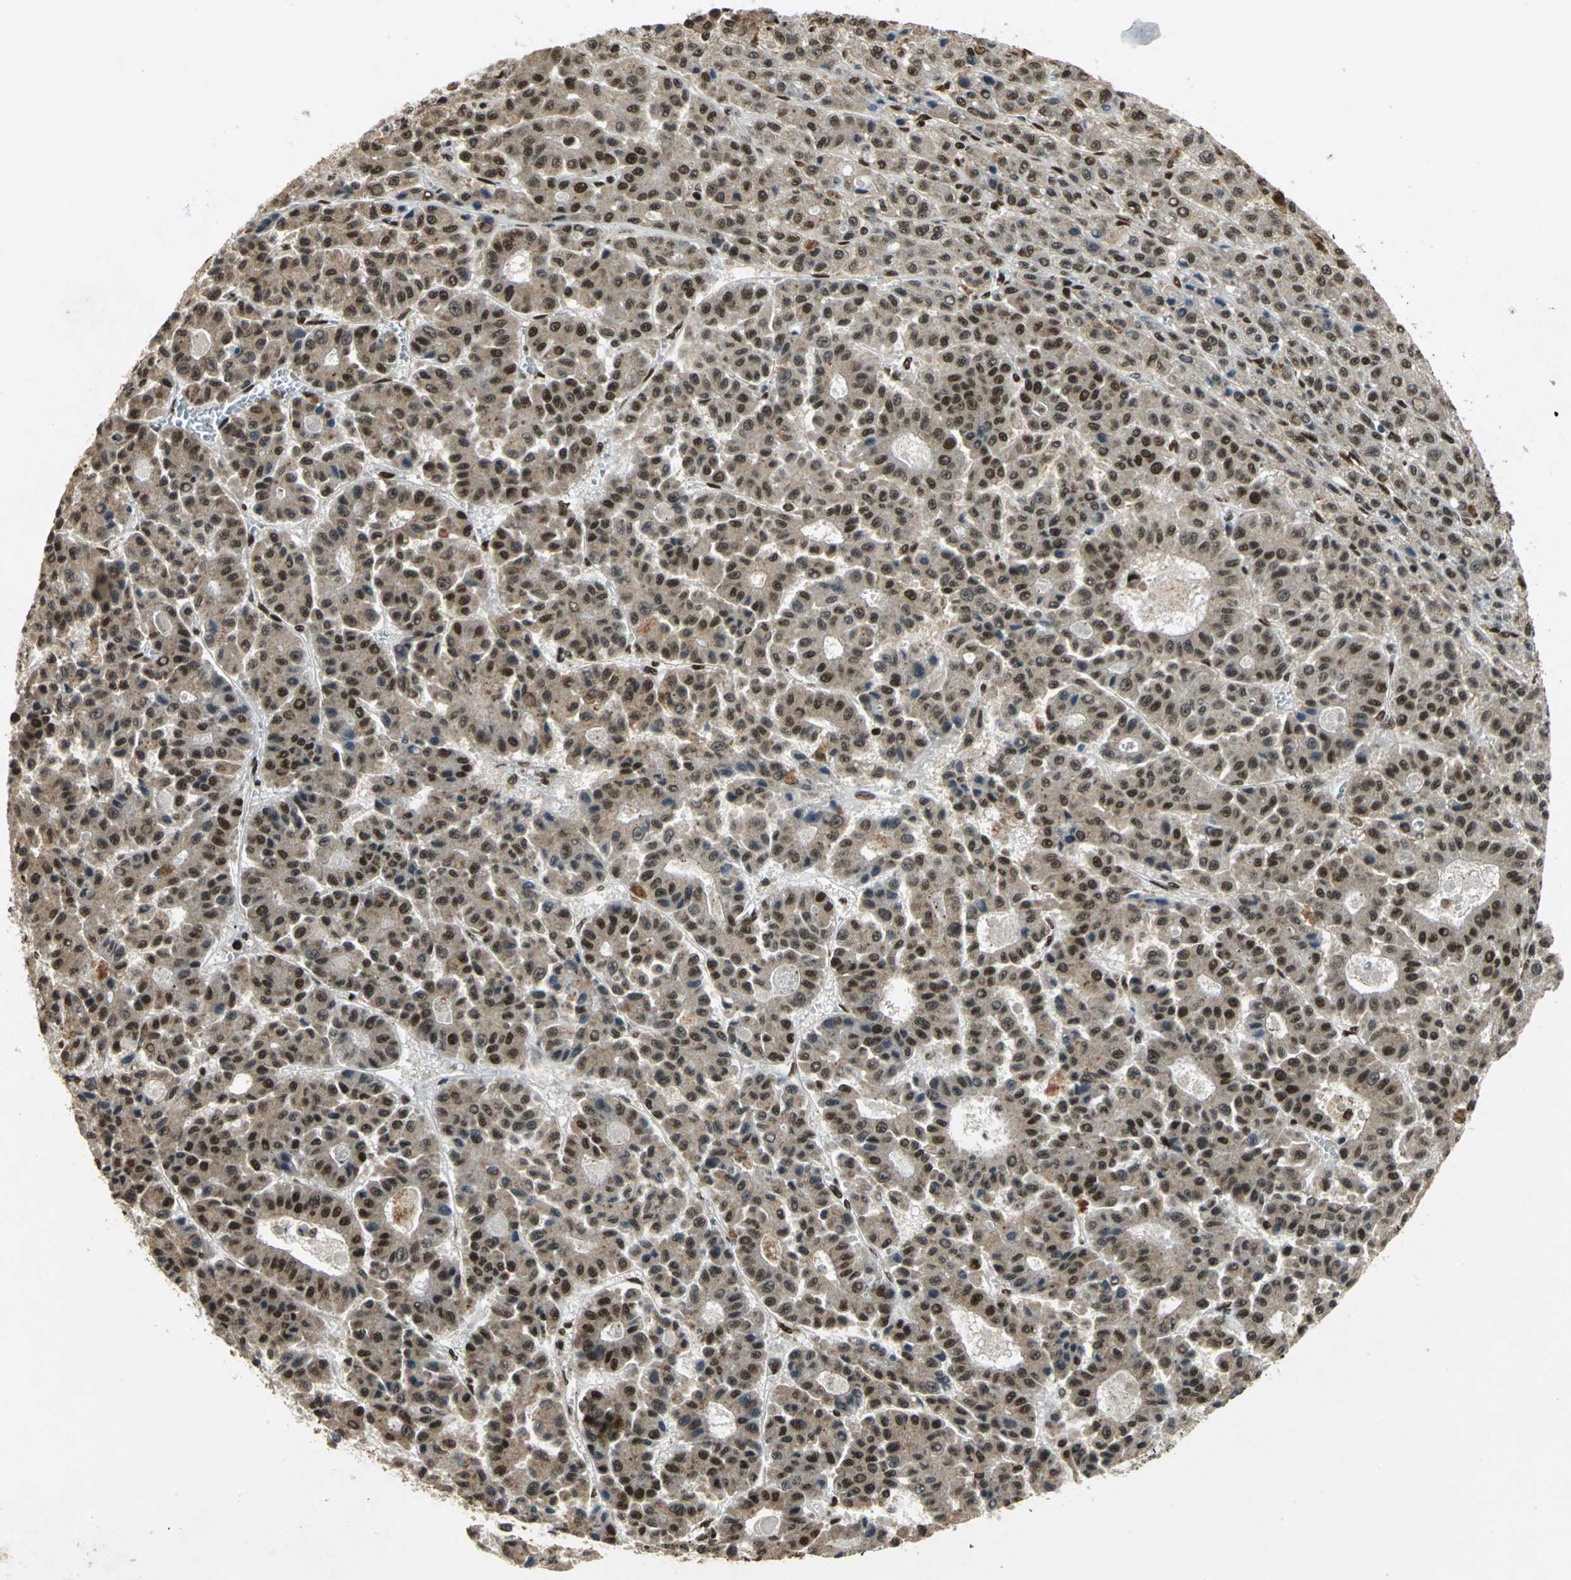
{"staining": {"intensity": "strong", "quantity": ">75%", "location": "cytoplasmic/membranous,nuclear"}, "tissue": "liver cancer", "cell_type": "Tumor cells", "image_type": "cancer", "snomed": [{"axis": "morphology", "description": "Carcinoma, Hepatocellular, NOS"}, {"axis": "topography", "description": "Liver"}], "caption": "The histopathology image displays immunohistochemical staining of liver cancer. There is strong cytoplasmic/membranous and nuclear positivity is appreciated in about >75% of tumor cells.", "gene": "MTA2", "patient": {"sex": "male", "age": 70}}